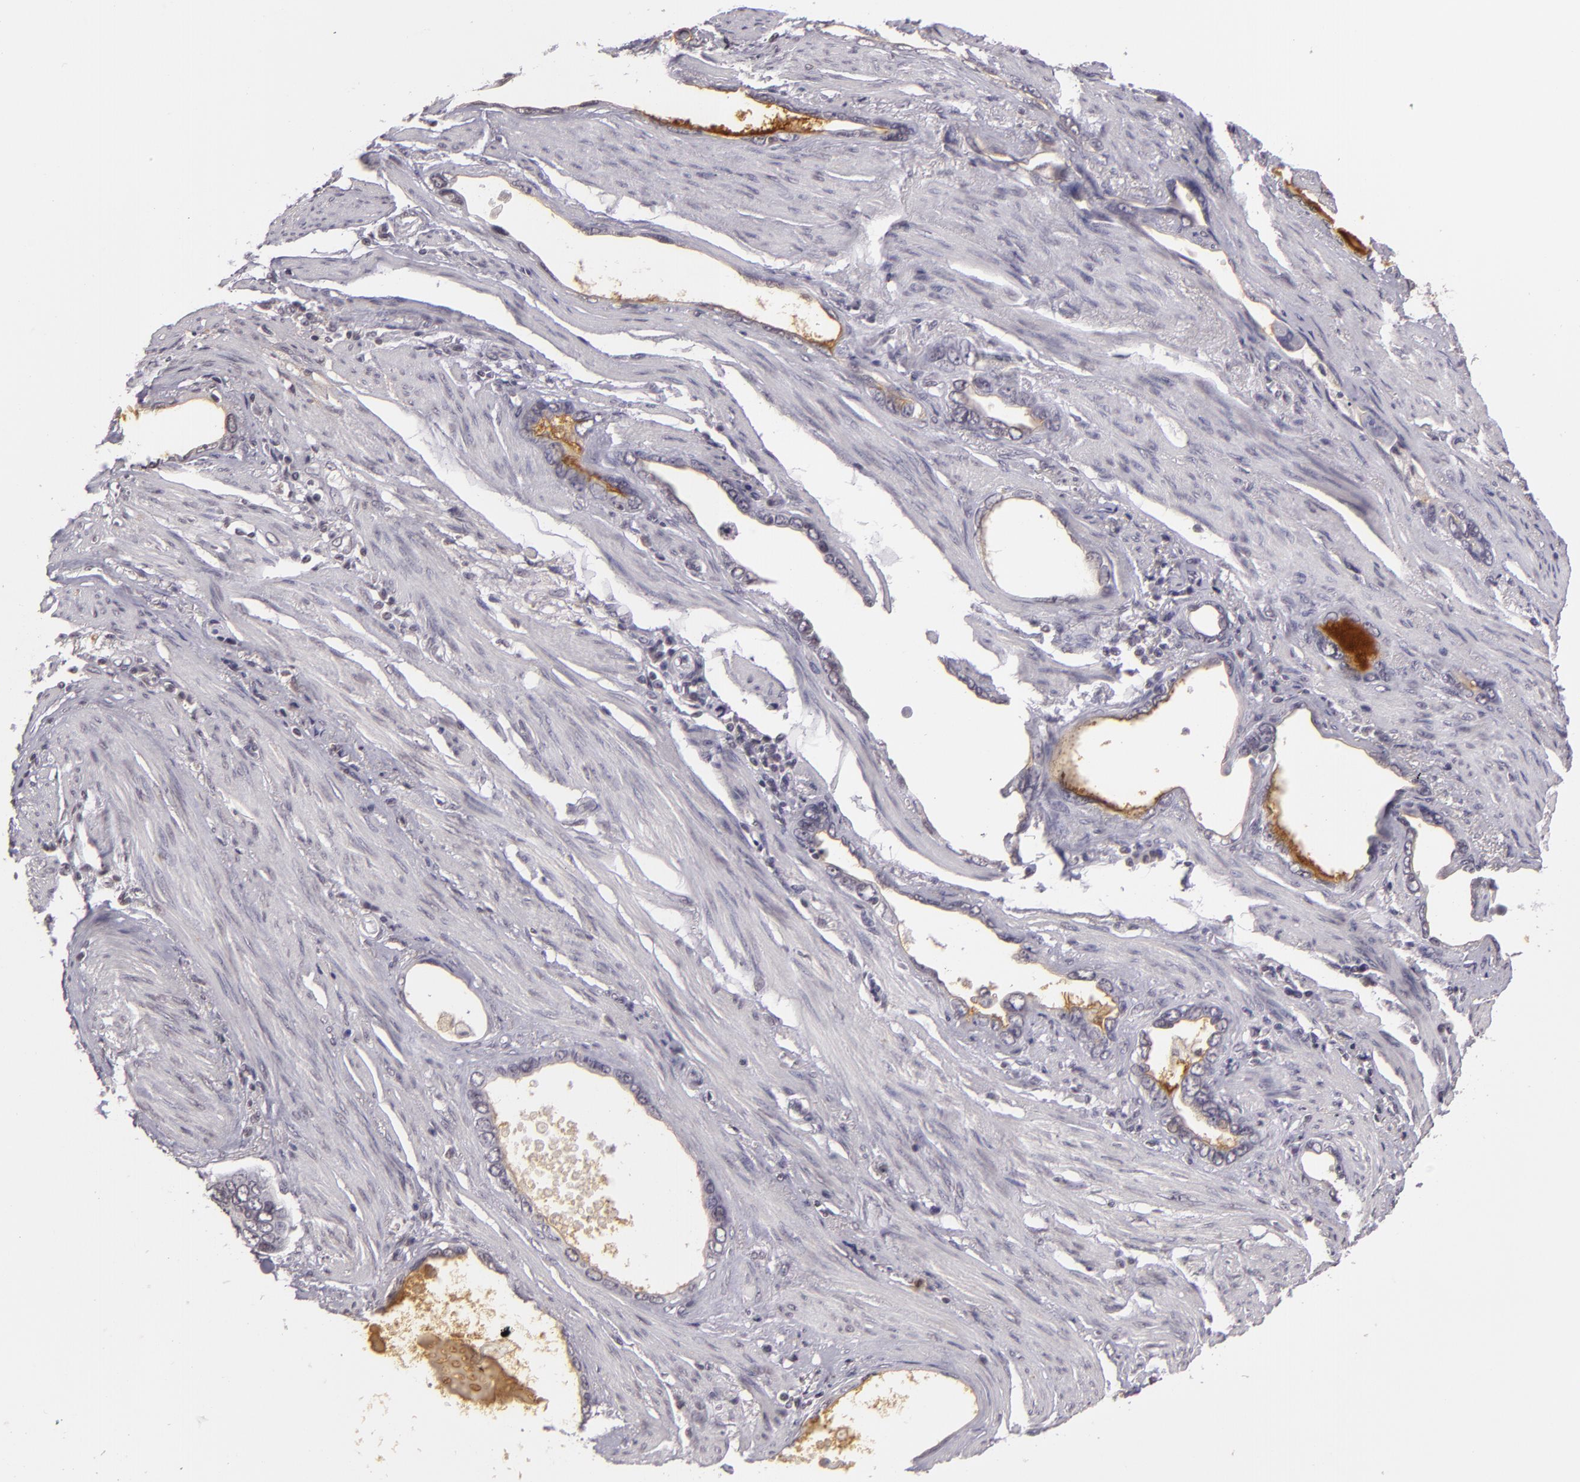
{"staining": {"intensity": "moderate", "quantity": "<25%", "location": "cytoplasmic/membranous"}, "tissue": "stomach cancer", "cell_type": "Tumor cells", "image_type": "cancer", "snomed": [{"axis": "morphology", "description": "Adenocarcinoma, NOS"}, {"axis": "topography", "description": "Stomach"}], "caption": "Human adenocarcinoma (stomach) stained with a brown dye demonstrates moderate cytoplasmic/membranous positive staining in about <25% of tumor cells.", "gene": "MUC1", "patient": {"sex": "male", "age": 78}}